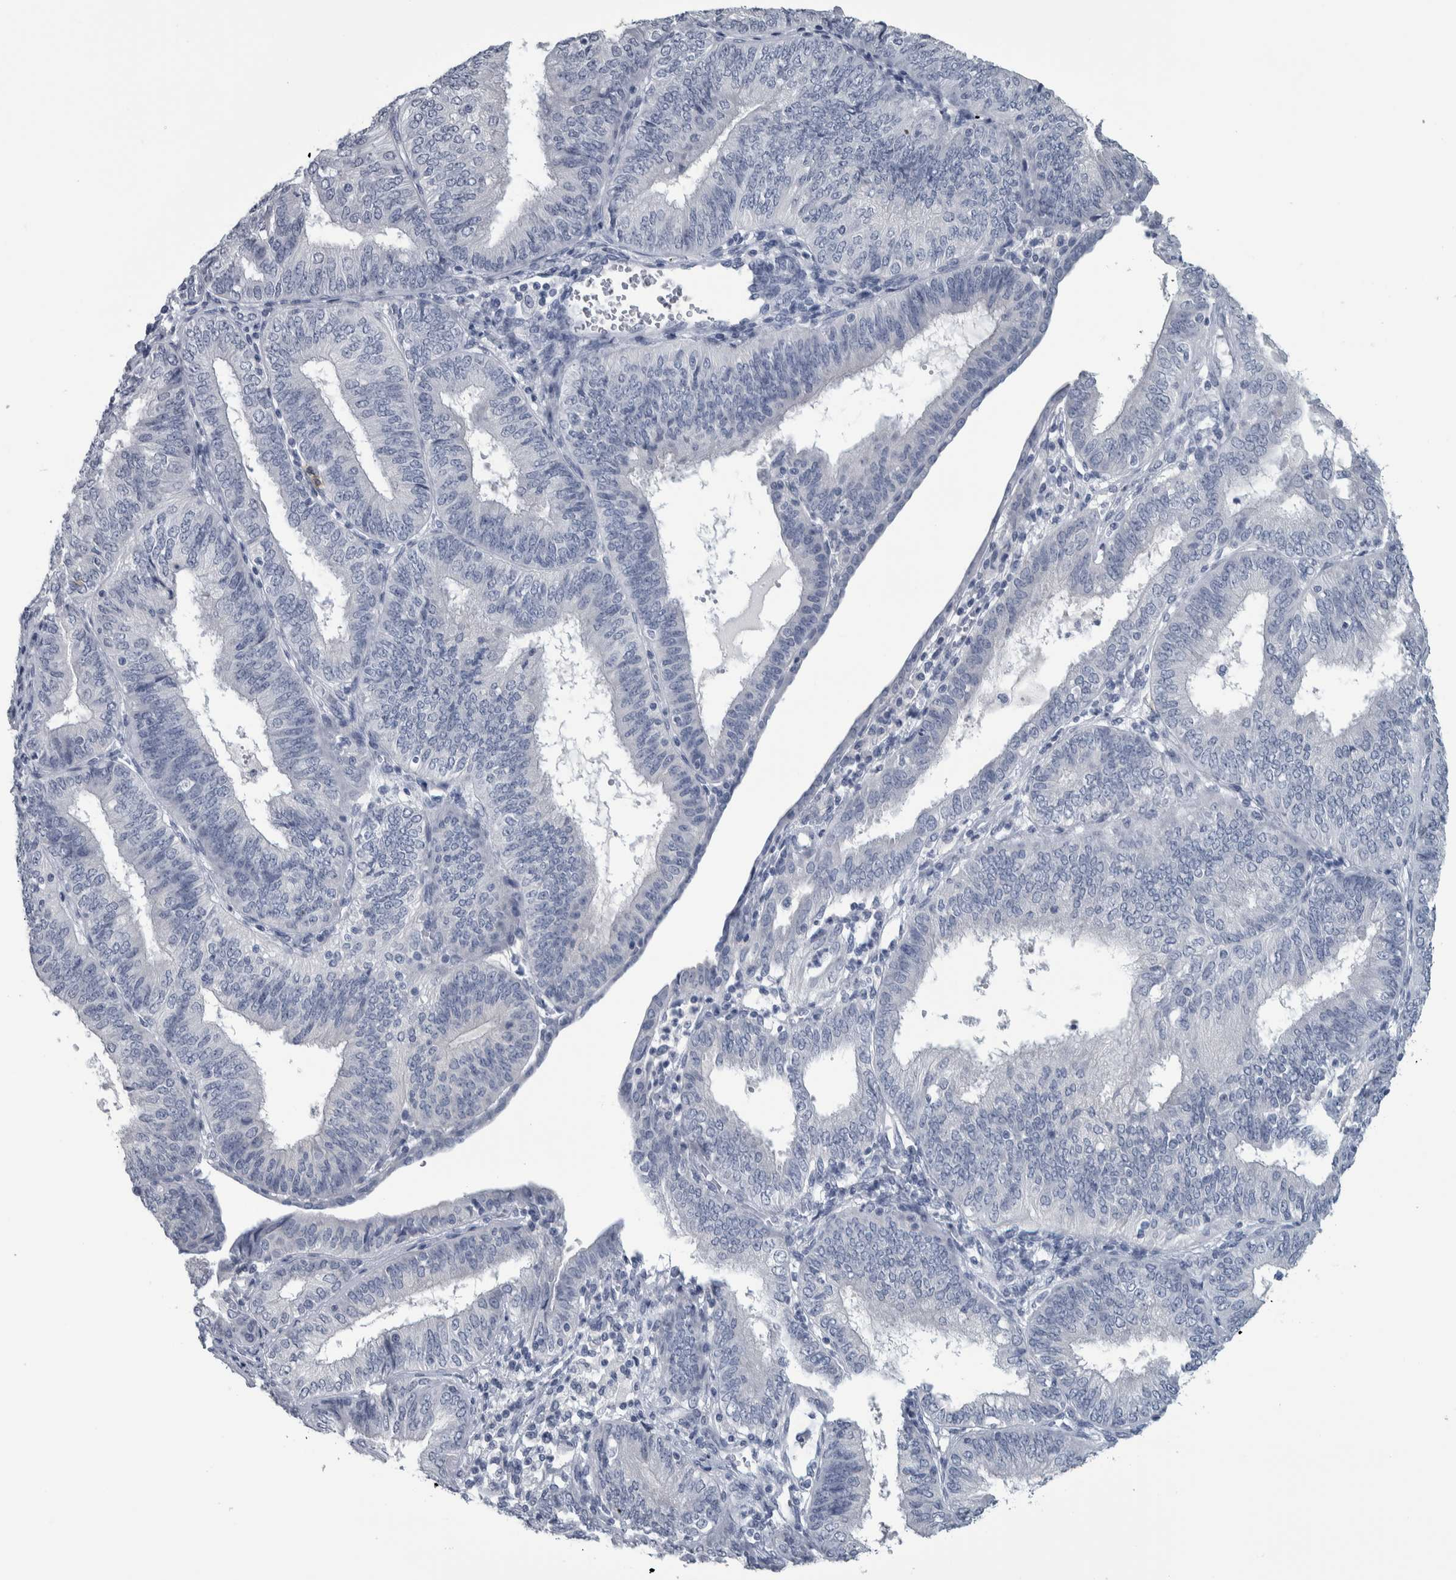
{"staining": {"intensity": "negative", "quantity": "none", "location": "none"}, "tissue": "endometrial cancer", "cell_type": "Tumor cells", "image_type": "cancer", "snomed": [{"axis": "morphology", "description": "Adenocarcinoma, NOS"}, {"axis": "topography", "description": "Endometrium"}], "caption": "Immunohistochemistry of adenocarcinoma (endometrial) exhibits no staining in tumor cells.", "gene": "CDH17", "patient": {"sex": "female", "age": 58}}